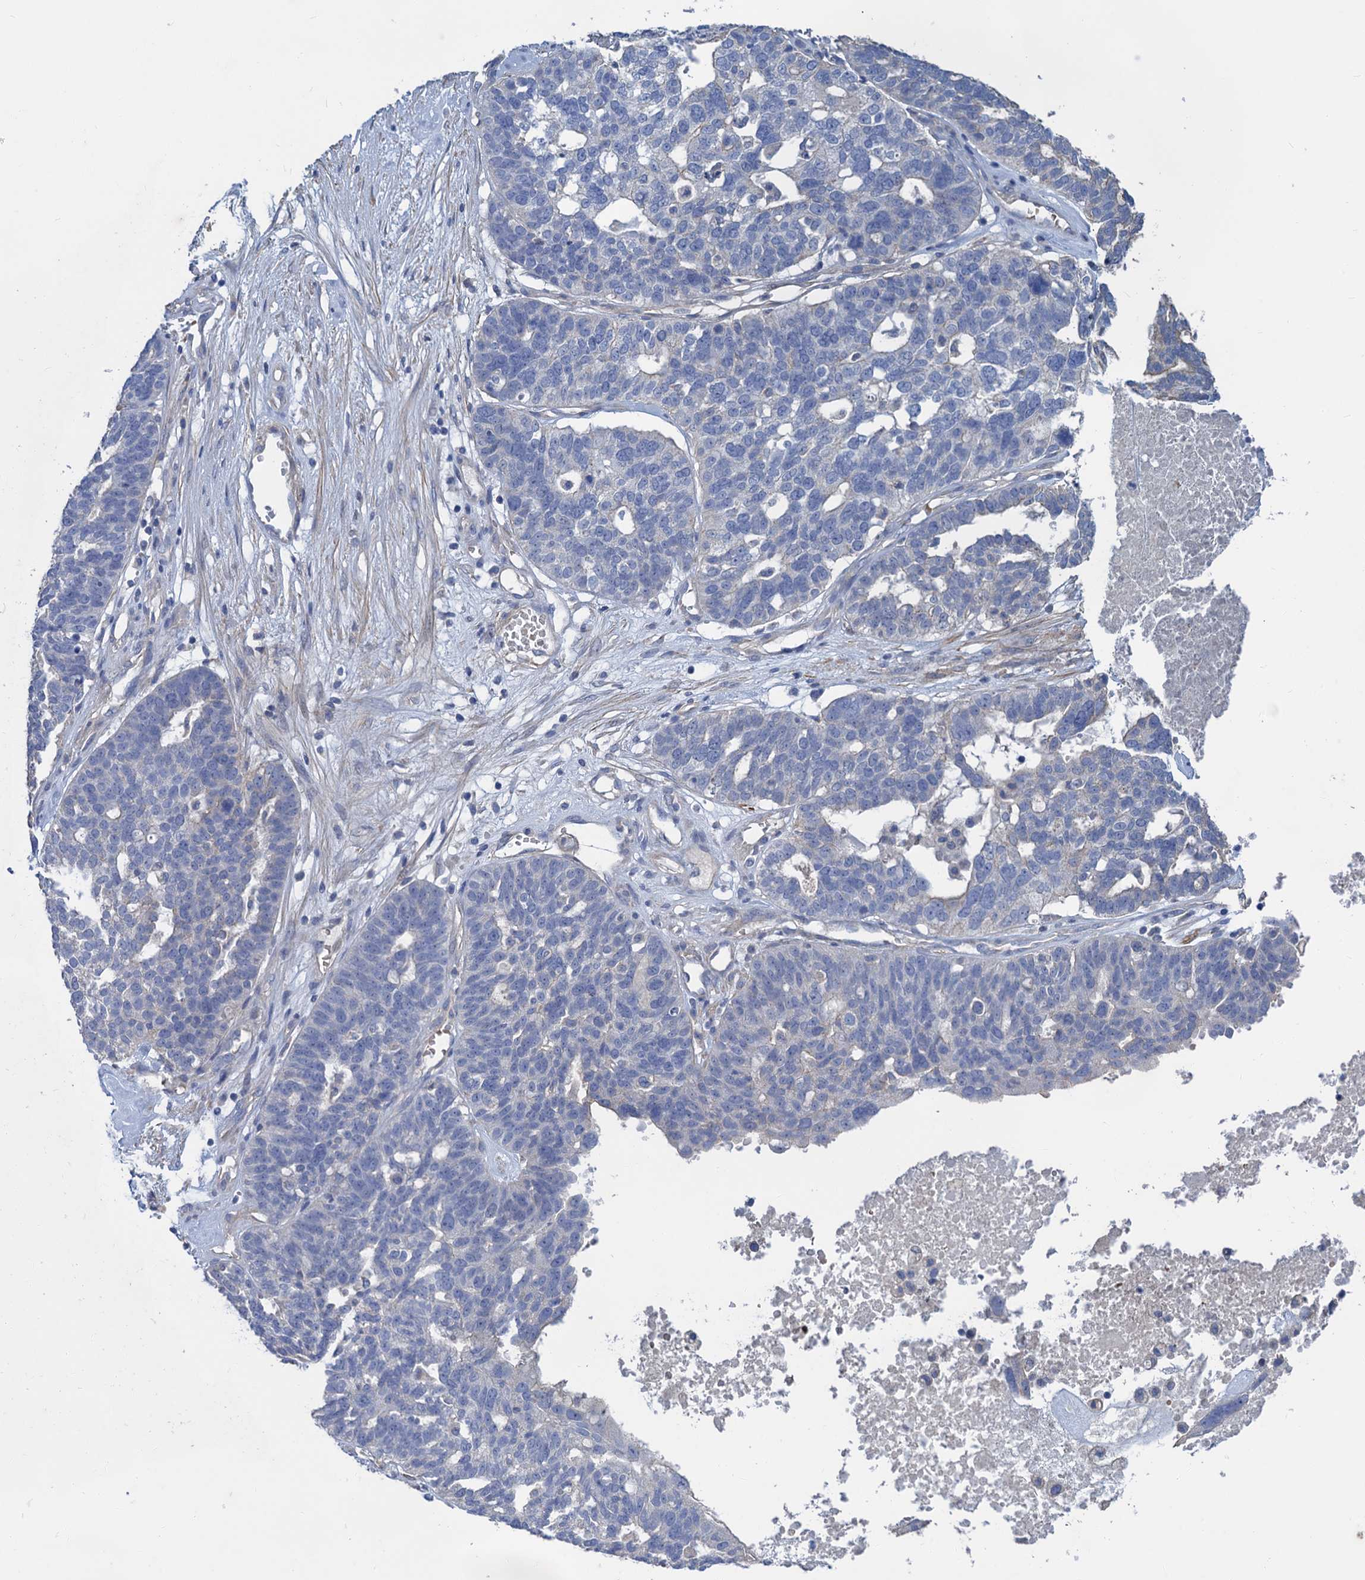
{"staining": {"intensity": "negative", "quantity": "none", "location": "none"}, "tissue": "ovarian cancer", "cell_type": "Tumor cells", "image_type": "cancer", "snomed": [{"axis": "morphology", "description": "Cystadenocarcinoma, serous, NOS"}, {"axis": "topography", "description": "Ovary"}], "caption": "Tumor cells show no significant expression in ovarian cancer. (Brightfield microscopy of DAB (3,3'-diaminobenzidine) immunohistochemistry (IHC) at high magnification).", "gene": "SMCO3", "patient": {"sex": "female", "age": 59}}